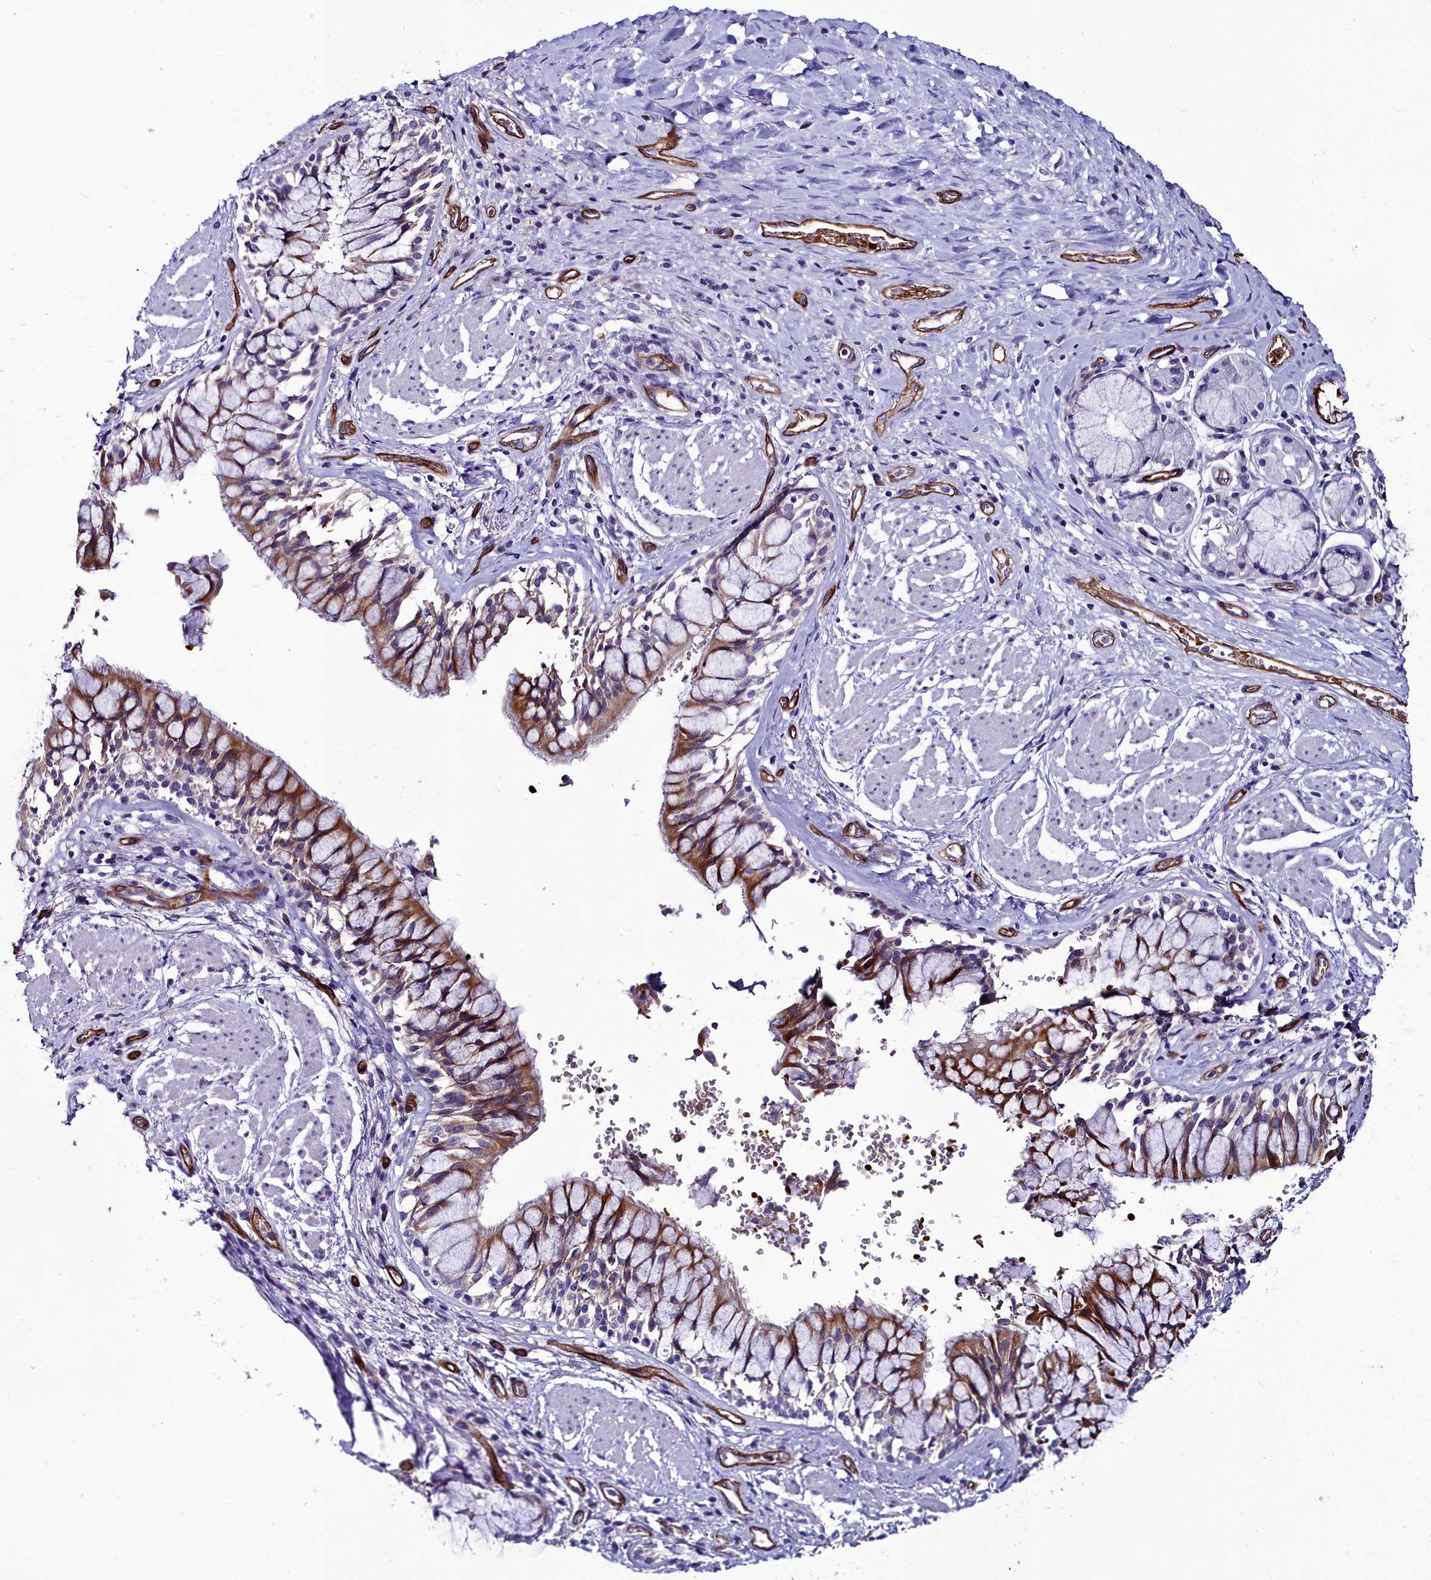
{"staining": {"intensity": "moderate", "quantity": "<25%", "location": "cytoplasmic/membranous"}, "tissue": "adipose tissue", "cell_type": "Adipocytes", "image_type": "normal", "snomed": [{"axis": "morphology", "description": "Normal tissue, NOS"}, {"axis": "morphology", "description": "Squamous cell carcinoma, NOS"}, {"axis": "topography", "description": "Bronchus"}, {"axis": "topography", "description": "Lung"}], "caption": "IHC photomicrograph of unremarkable adipose tissue: human adipose tissue stained using immunohistochemistry (IHC) exhibits low levels of moderate protein expression localized specifically in the cytoplasmic/membranous of adipocytes, appearing as a cytoplasmic/membranous brown color.", "gene": "CYP4F11", "patient": {"sex": "male", "age": 64}}